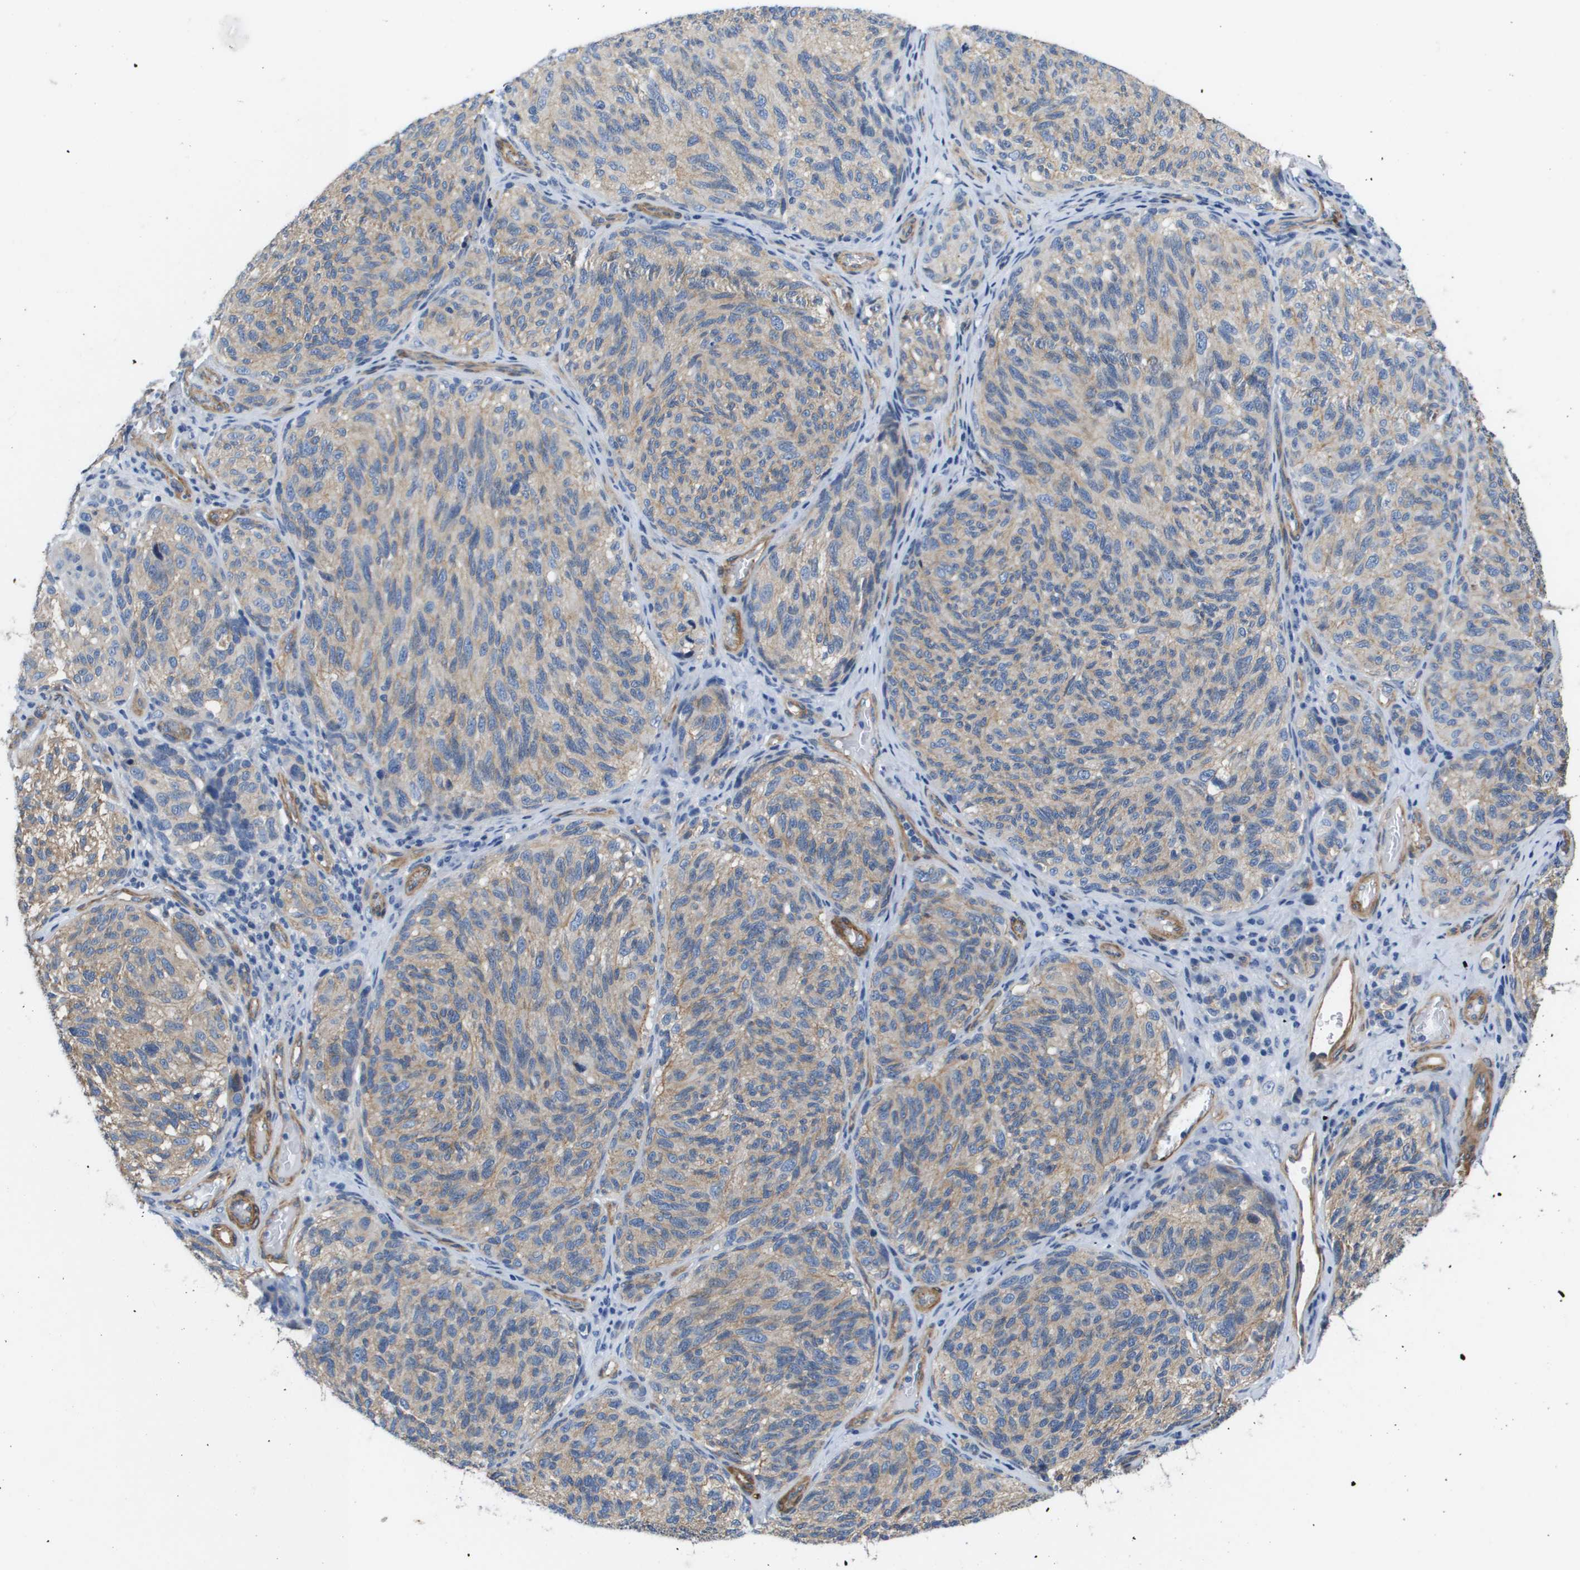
{"staining": {"intensity": "weak", "quantity": ">75%", "location": "cytoplasmic/membranous"}, "tissue": "melanoma", "cell_type": "Tumor cells", "image_type": "cancer", "snomed": [{"axis": "morphology", "description": "Malignant melanoma, NOS"}, {"axis": "topography", "description": "Skin"}], "caption": "This is an image of IHC staining of melanoma, which shows weak expression in the cytoplasmic/membranous of tumor cells.", "gene": "LPP", "patient": {"sex": "female", "age": 73}}